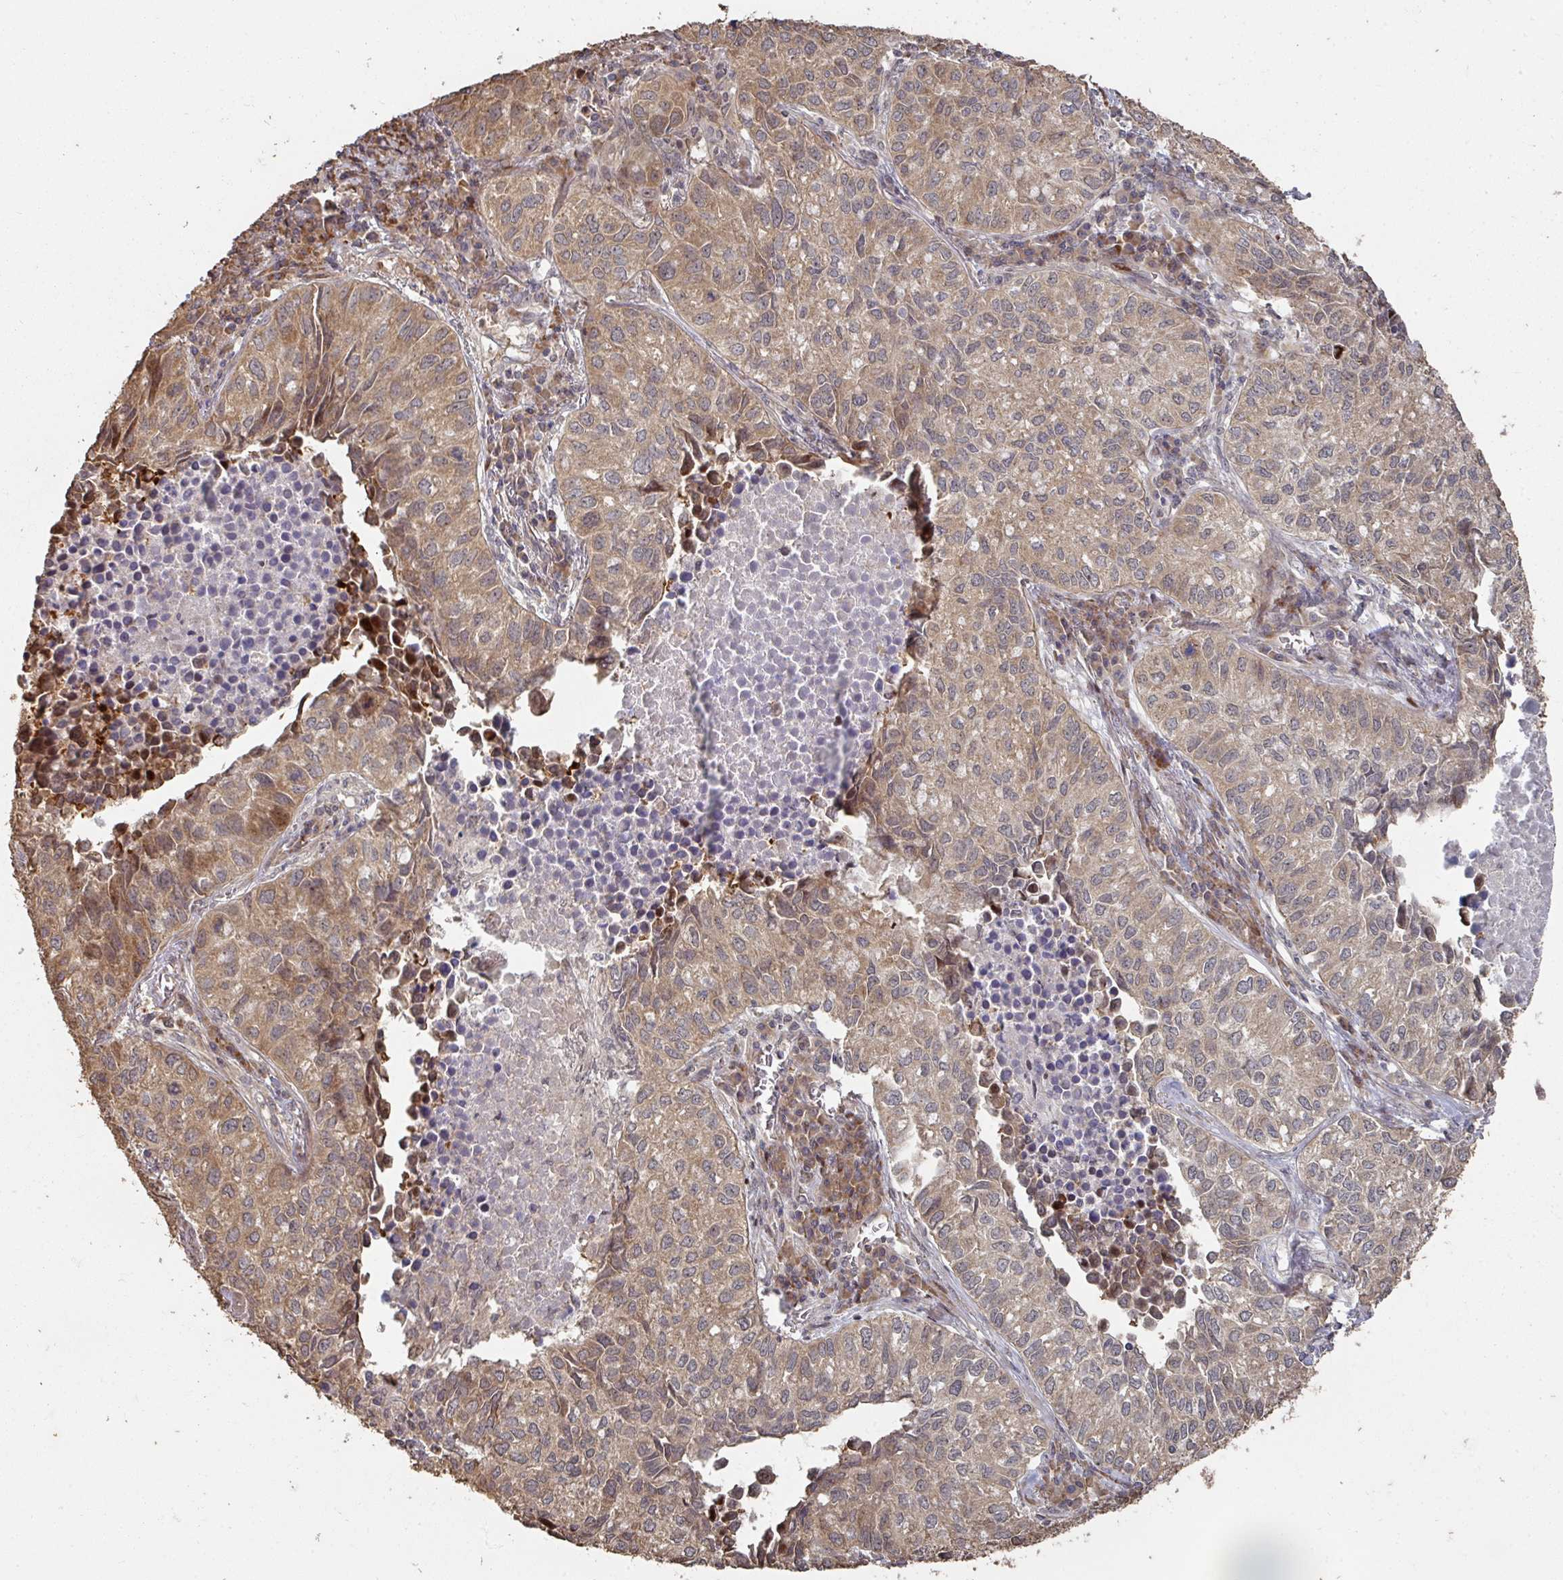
{"staining": {"intensity": "moderate", "quantity": ">75%", "location": "cytoplasmic/membranous"}, "tissue": "lung cancer", "cell_type": "Tumor cells", "image_type": "cancer", "snomed": [{"axis": "morphology", "description": "Adenocarcinoma, NOS"}, {"axis": "topography", "description": "Lung"}], "caption": "Lung cancer stained with a brown dye demonstrates moderate cytoplasmic/membranous positive positivity in approximately >75% of tumor cells.", "gene": "CA7", "patient": {"sex": "female", "age": 50}}